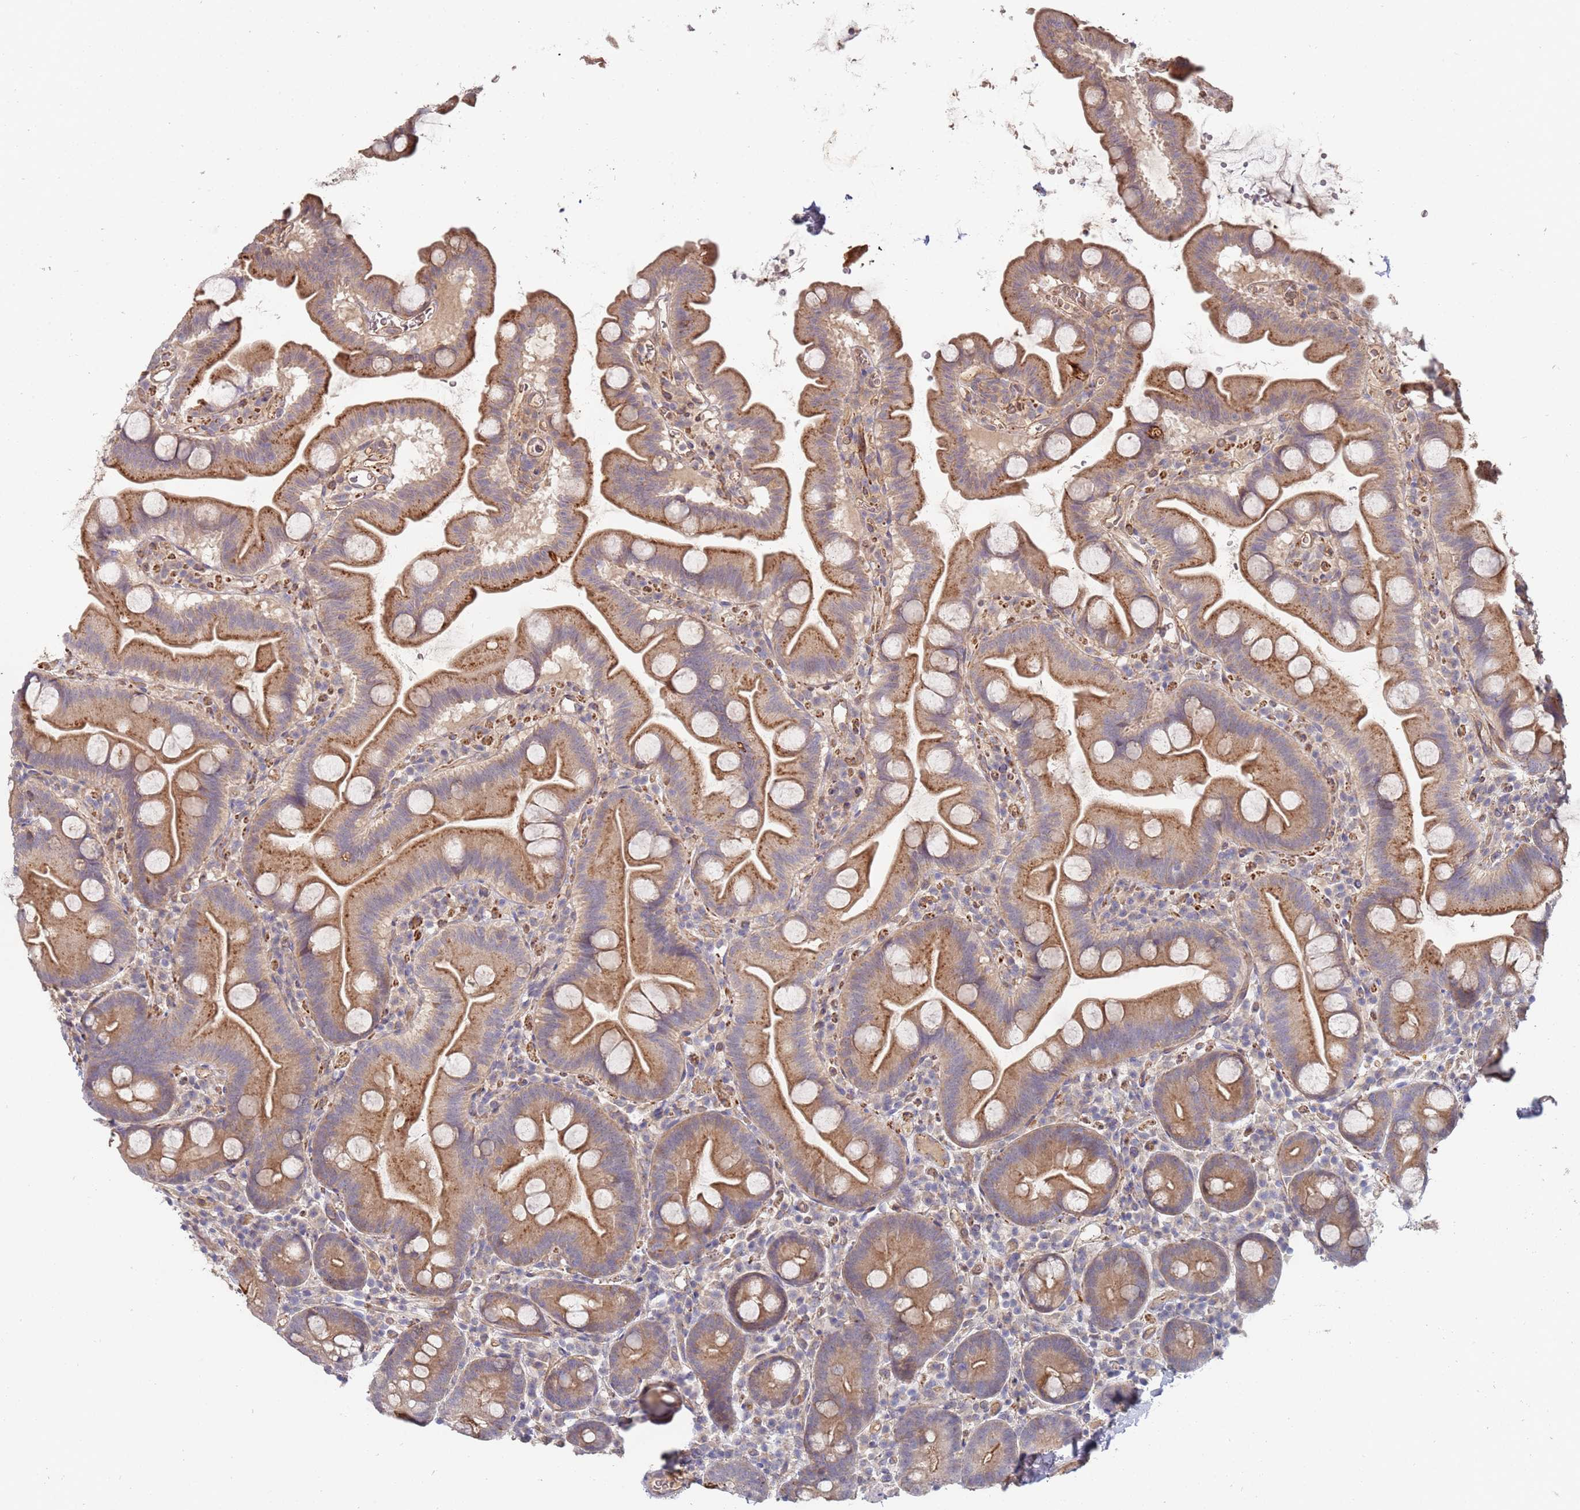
{"staining": {"intensity": "moderate", "quantity": ">75%", "location": "cytoplasmic/membranous"}, "tissue": "small intestine", "cell_type": "Glandular cells", "image_type": "normal", "snomed": [{"axis": "morphology", "description": "Normal tissue, NOS"}, {"axis": "topography", "description": "Small intestine"}], "caption": "Brown immunohistochemical staining in normal human small intestine shows moderate cytoplasmic/membranous positivity in approximately >75% of glandular cells. (IHC, brightfield microscopy, high magnification).", "gene": "ABCB6", "patient": {"sex": "female", "age": 68}}